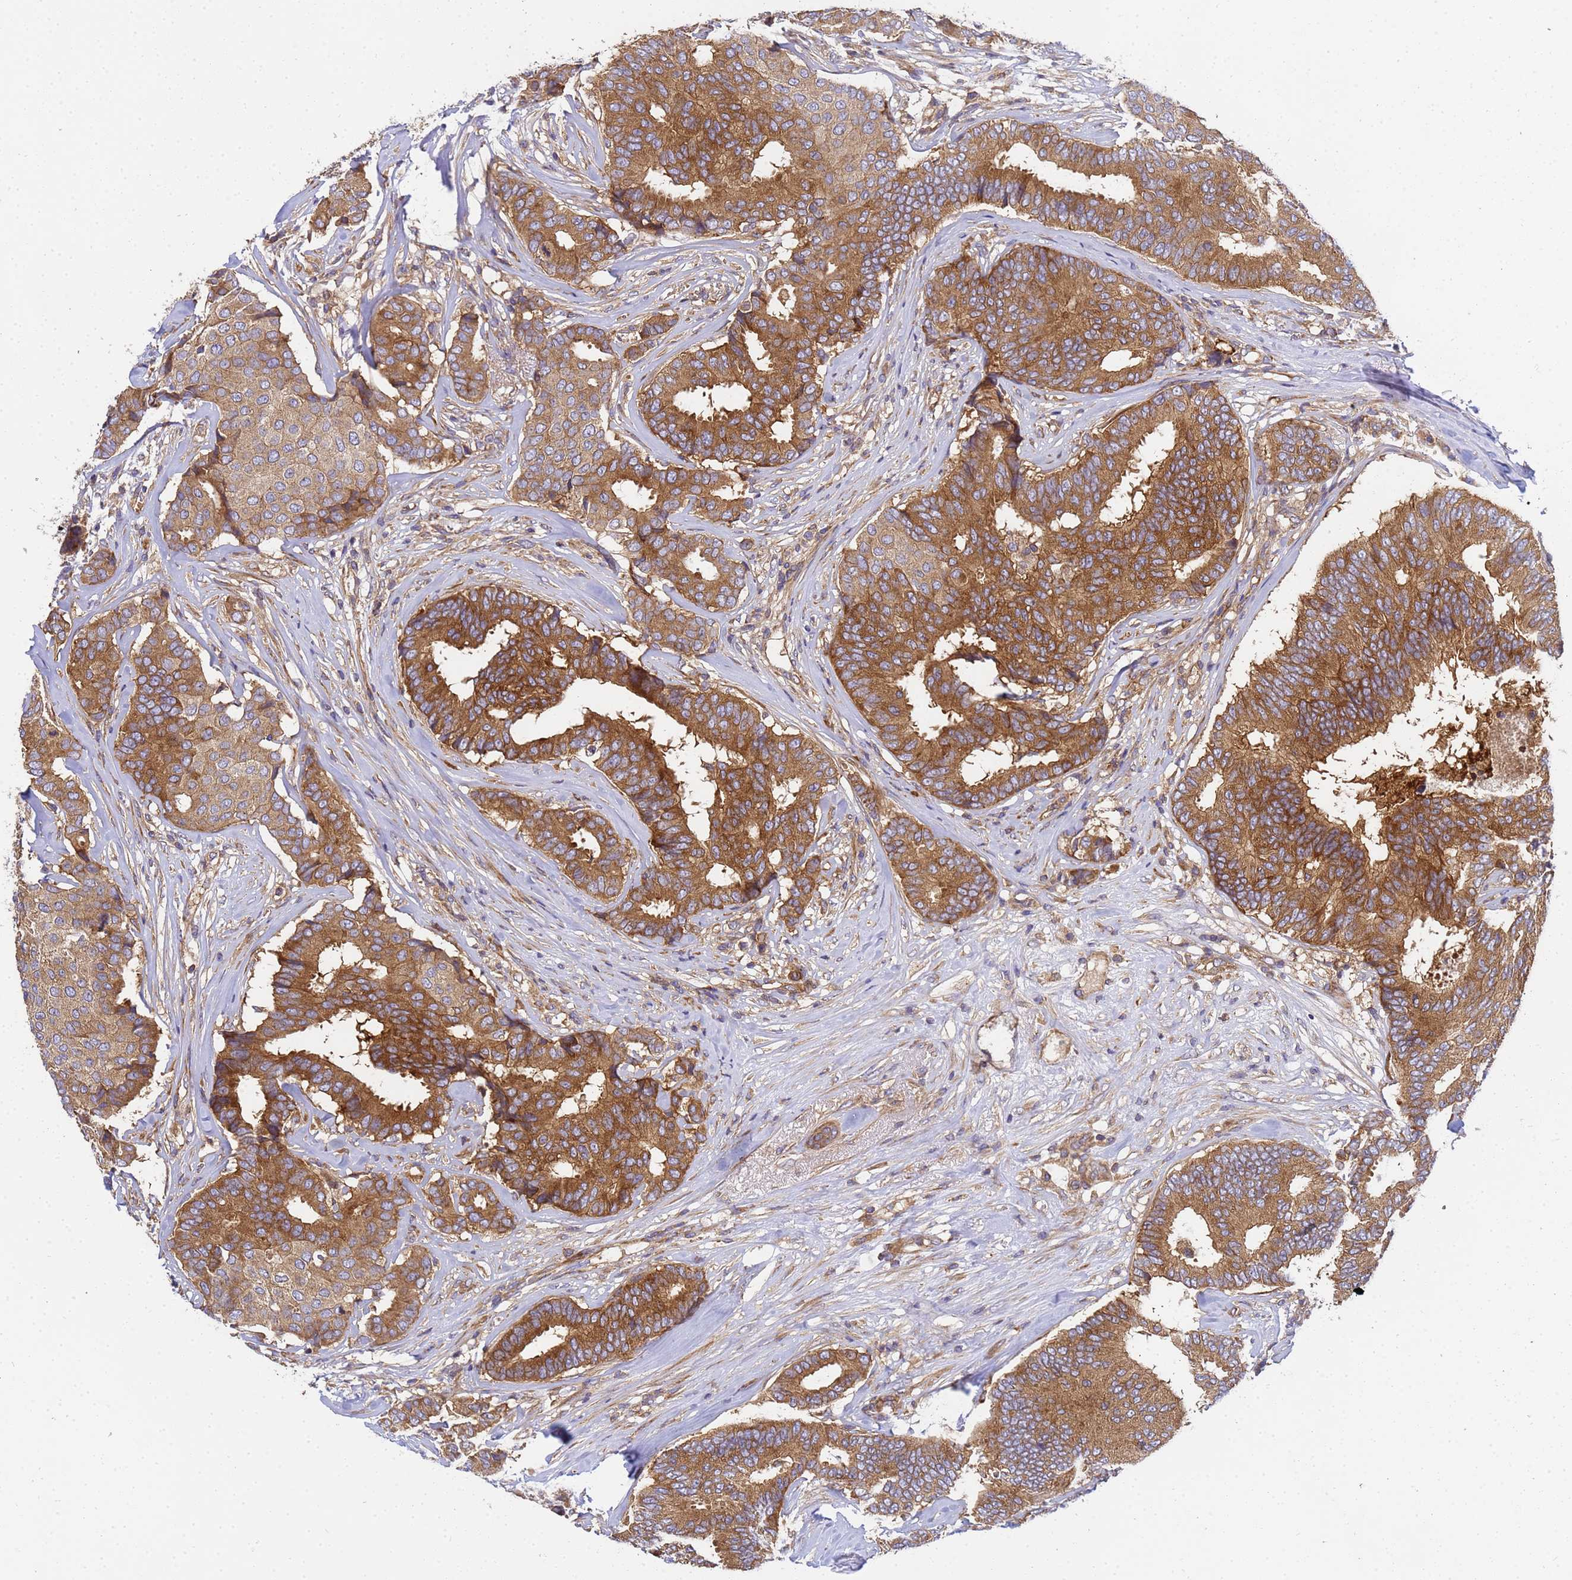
{"staining": {"intensity": "moderate", "quantity": ">75%", "location": "cytoplasmic/membranous"}, "tissue": "breast cancer", "cell_type": "Tumor cells", "image_type": "cancer", "snomed": [{"axis": "morphology", "description": "Duct carcinoma"}, {"axis": "topography", "description": "Breast"}], "caption": "Intraductal carcinoma (breast) stained with a protein marker reveals moderate staining in tumor cells.", "gene": "BECN1", "patient": {"sex": "female", "age": 75}}